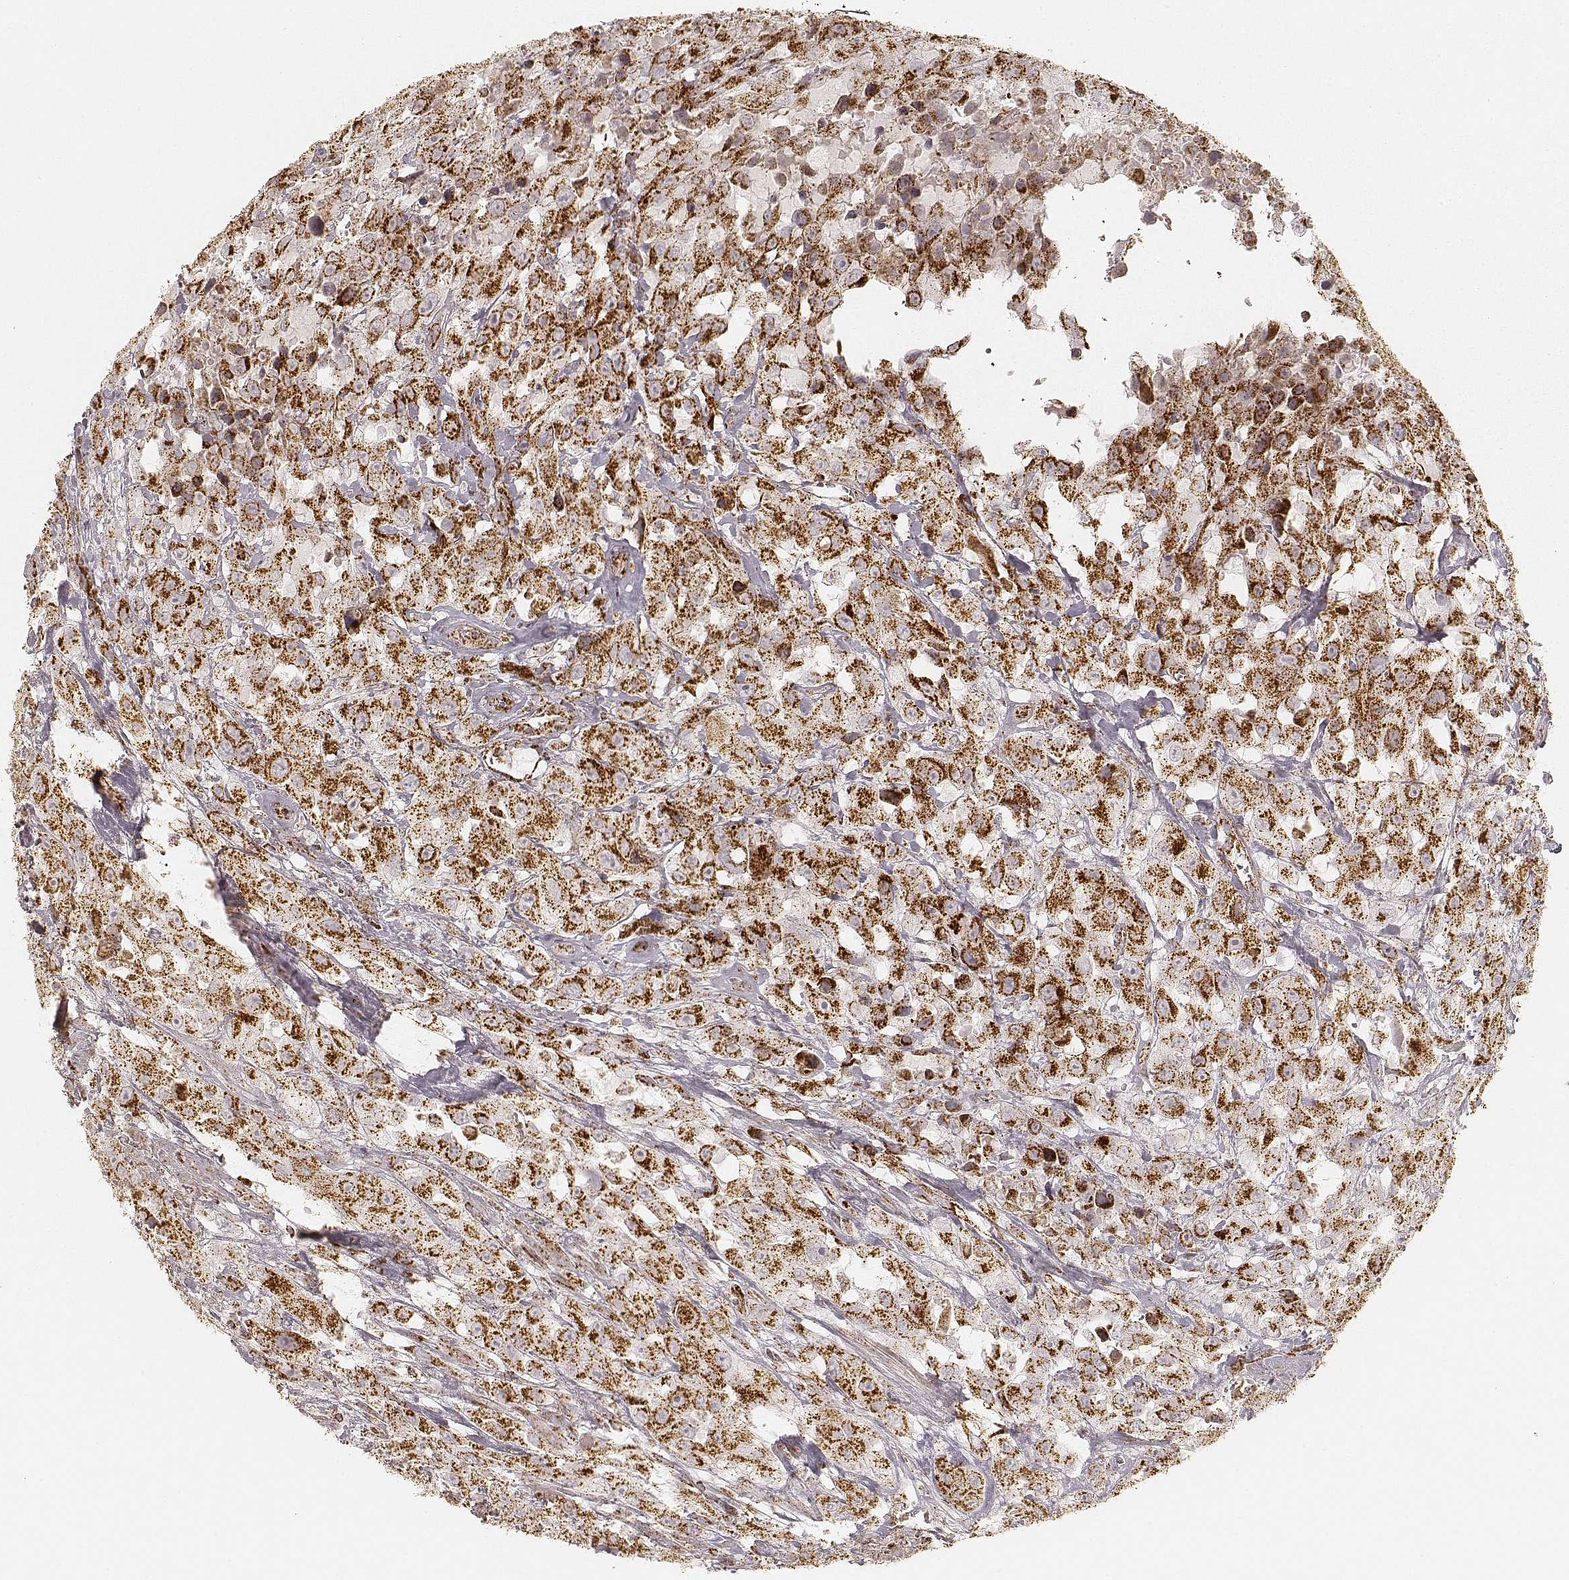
{"staining": {"intensity": "strong", "quantity": ">75%", "location": "cytoplasmic/membranous"}, "tissue": "urothelial cancer", "cell_type": "Tumor cells", "image_type": "cancer", "snomed": [{"axis": "morphology", "description": "Urothelial carcinoma, High grade"}, {"axis": "topography", "description": "Urinary bladder"}], "caption": "High-magnification brightfield microscopy of high-grade urothelial carcinoma stained with DAB (brown) and counterstained with hematoxylin (blue). tumor cells exhibit strong cytoplasmic/membranous staining is present in about>75% of cells. Nuclei are stained in blue.", "gene": "CS", "patient": {"sex": "male", "age": 79}}